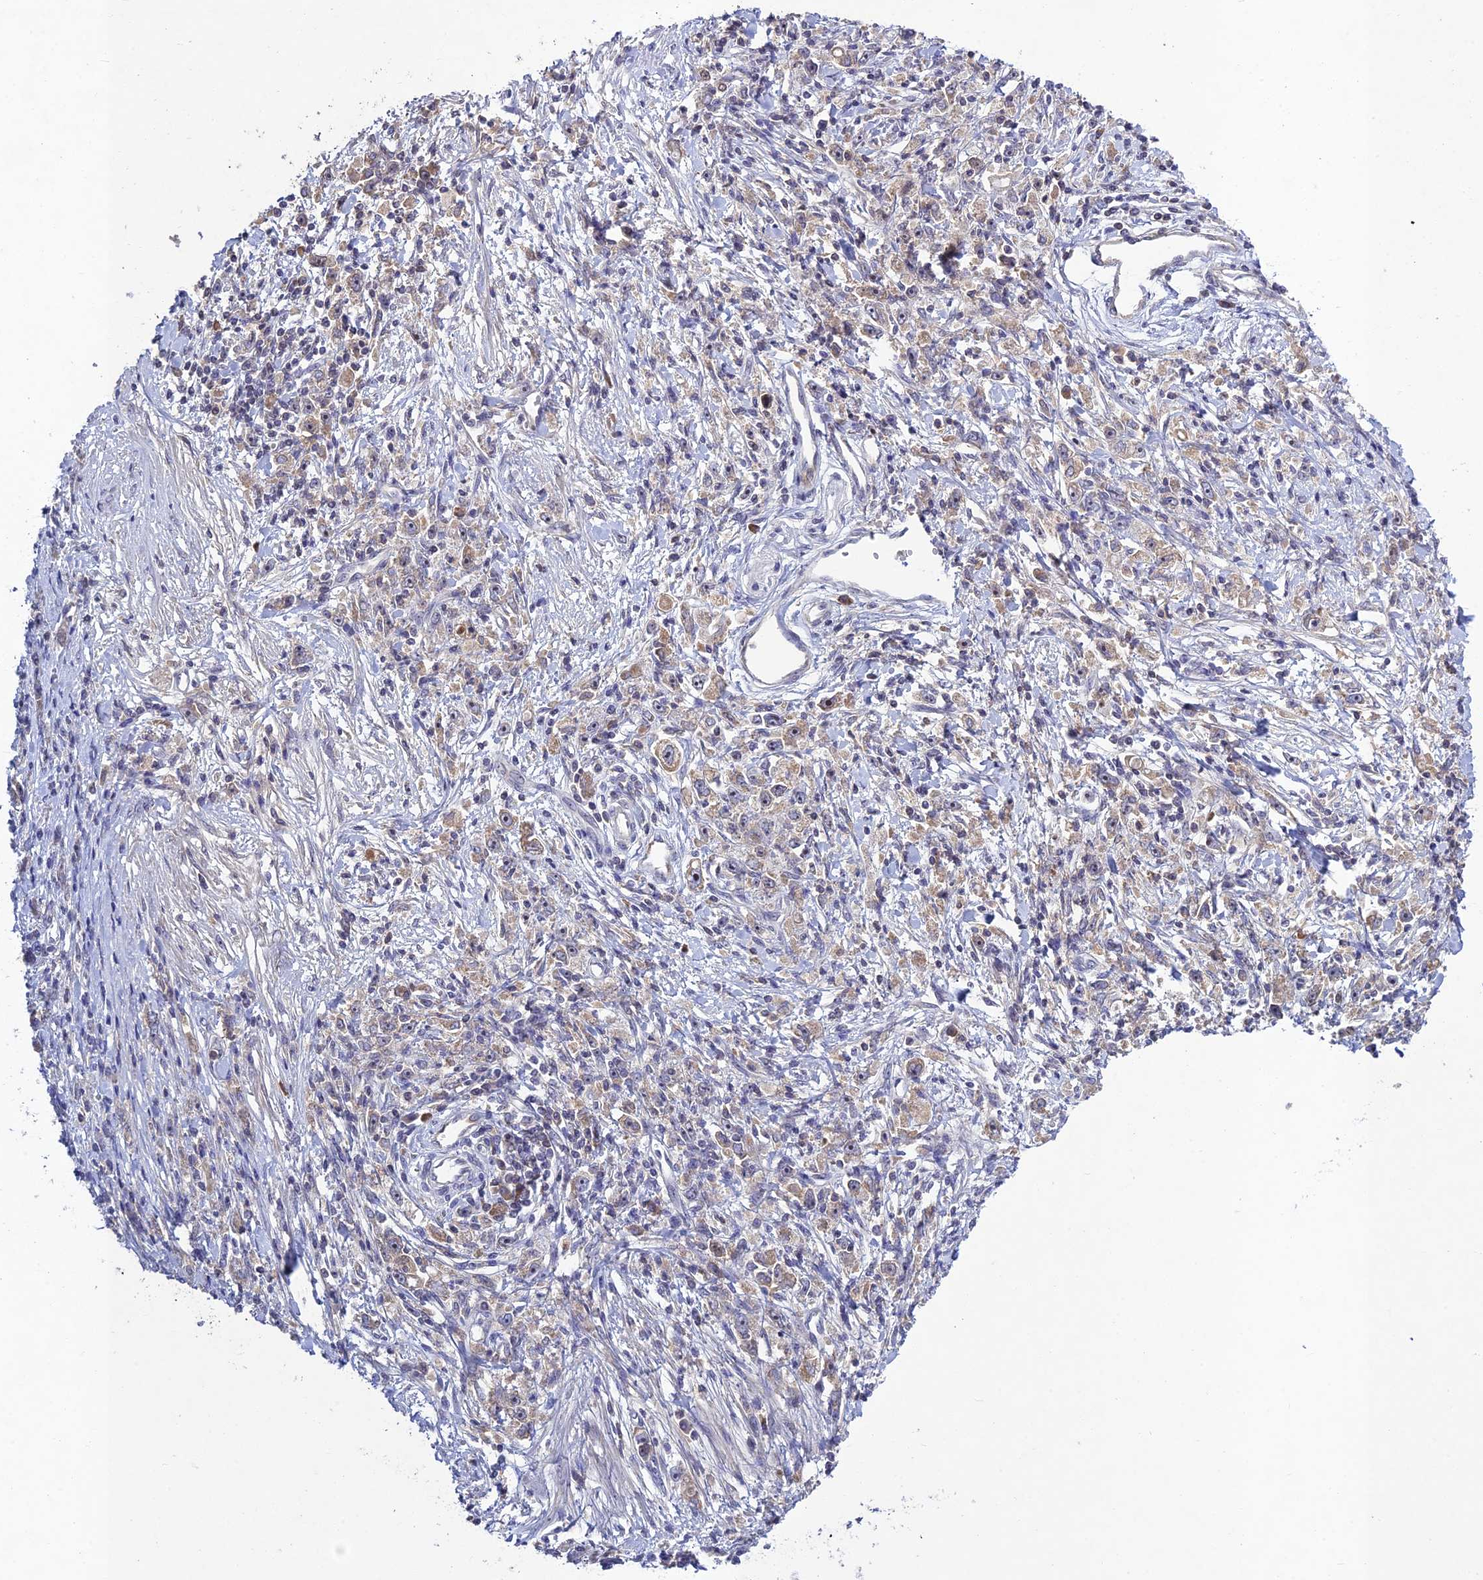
{"staining": {"intensity": "weak", "quantity": "25%-75%", "location": "cytoplasmic/membranous"}, "tissue": "stomach cancer", "cell_type": "Tumor cells", "image_type": "cancer", "snomed": [{"axis": "morphology", "description": "Adenocarcinoma, NOS"}, {"axis": "topography", "description": "Stomach"}], "caption": "DAB immunohistochemical staining of human stomach cancer (adenocarcinoma) shows weak cytoplasmic/membranous protein expression in approximately 25%-75% of tumor cells. The staining is performed using DAB (3,3'-diaminobenzidine) brown chromogen to label protein expression. The nuclei are counter-stained blue using hematoxylin.", "gene": "CHST5", "patient": {"sex": "female", "age": 59}}